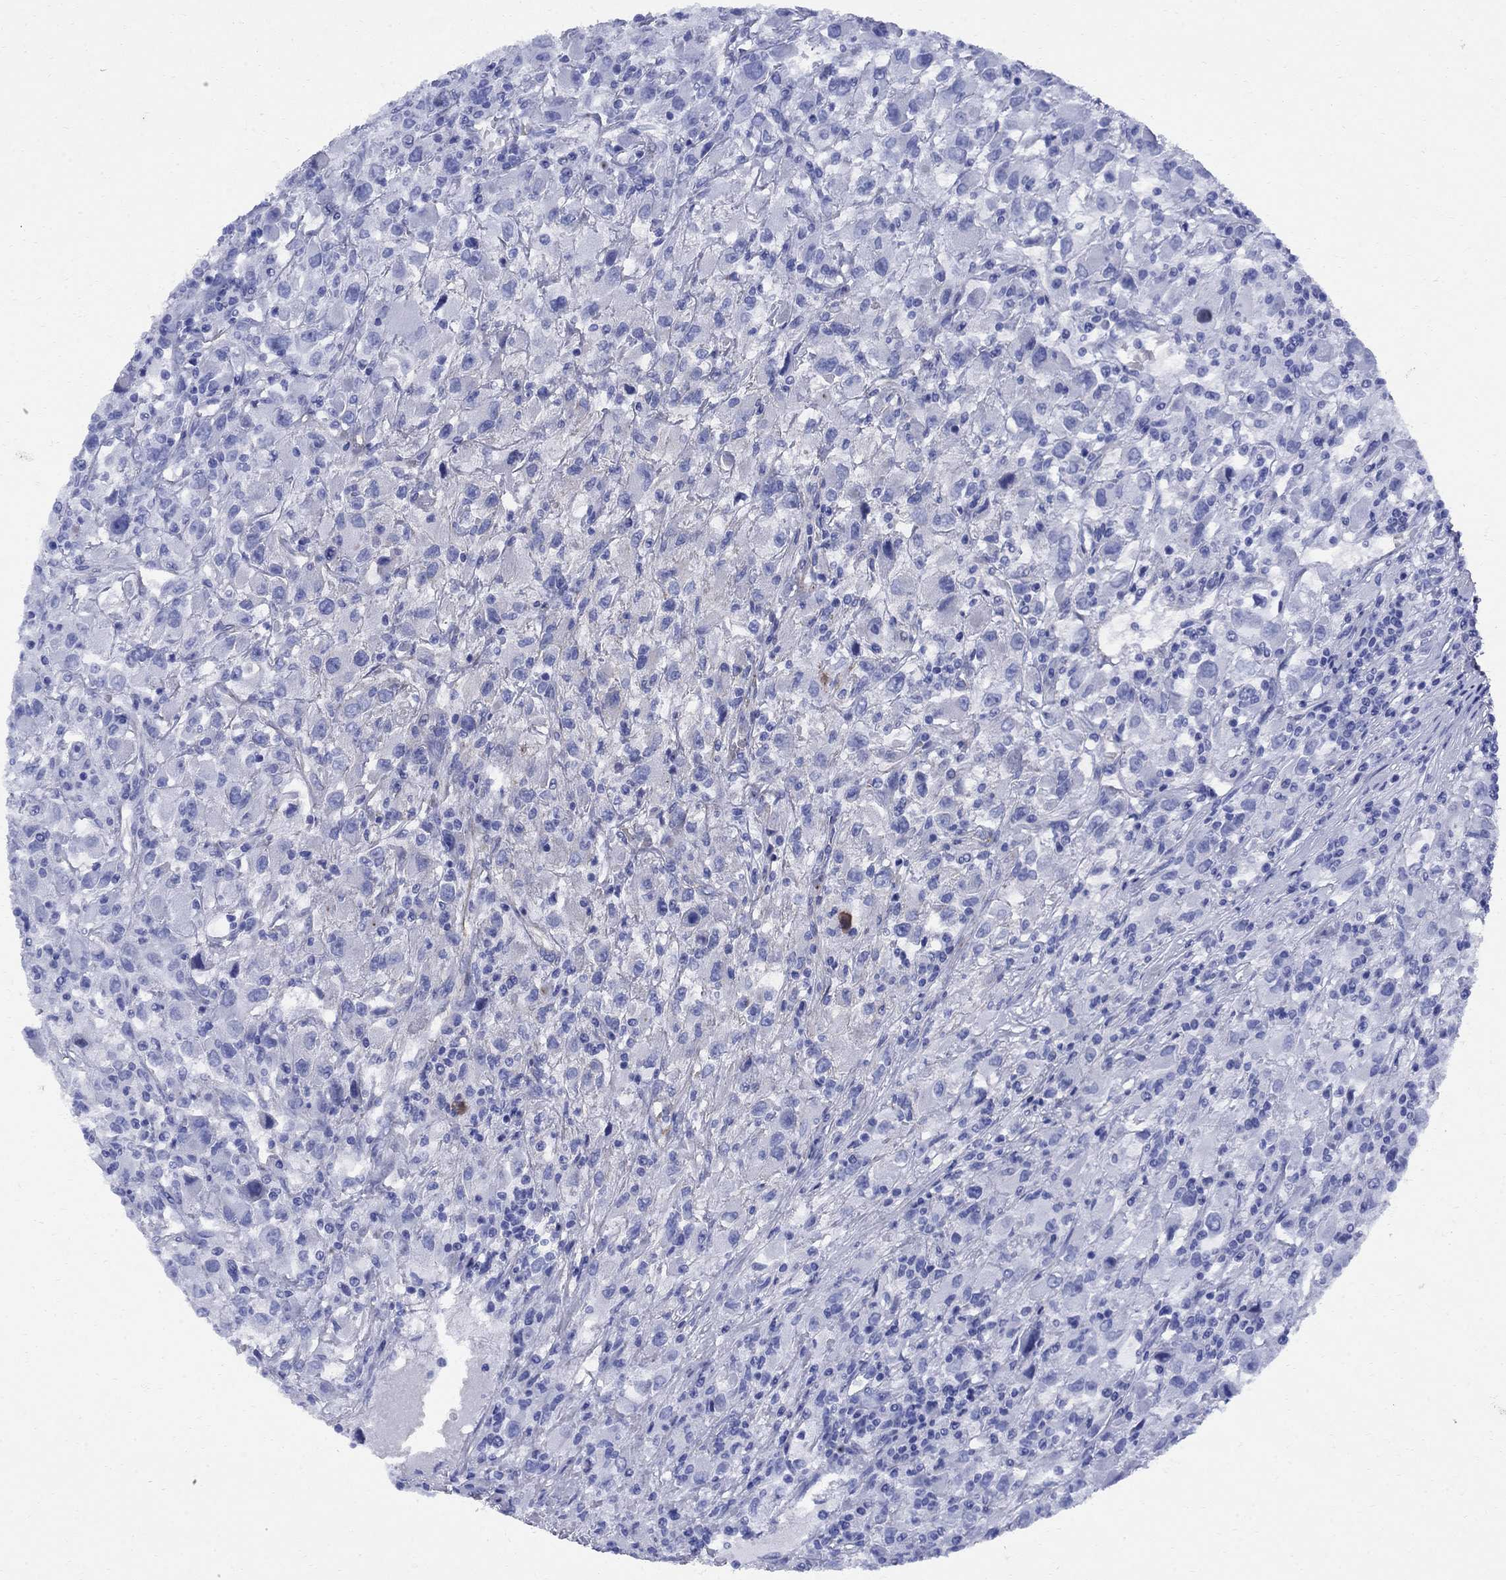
{"staining": {"intensity": "negative", "quantity": "none", "location": "none"}, "tissue": "renal cancer", "cell_type": "Tumor cells", "image_type": "cancer", "snomed": [{"axis": "morphology", "description": "Adenocarcinoma, NOS"}, {"axis": "topography", "description": "Kidney"}], "caption": "An image of renal adenocarcinoma stained for a protein reveals no brown staining in tumor cells.", "gene": "VTN", "patient": {"sex": "female", "age": 67}}